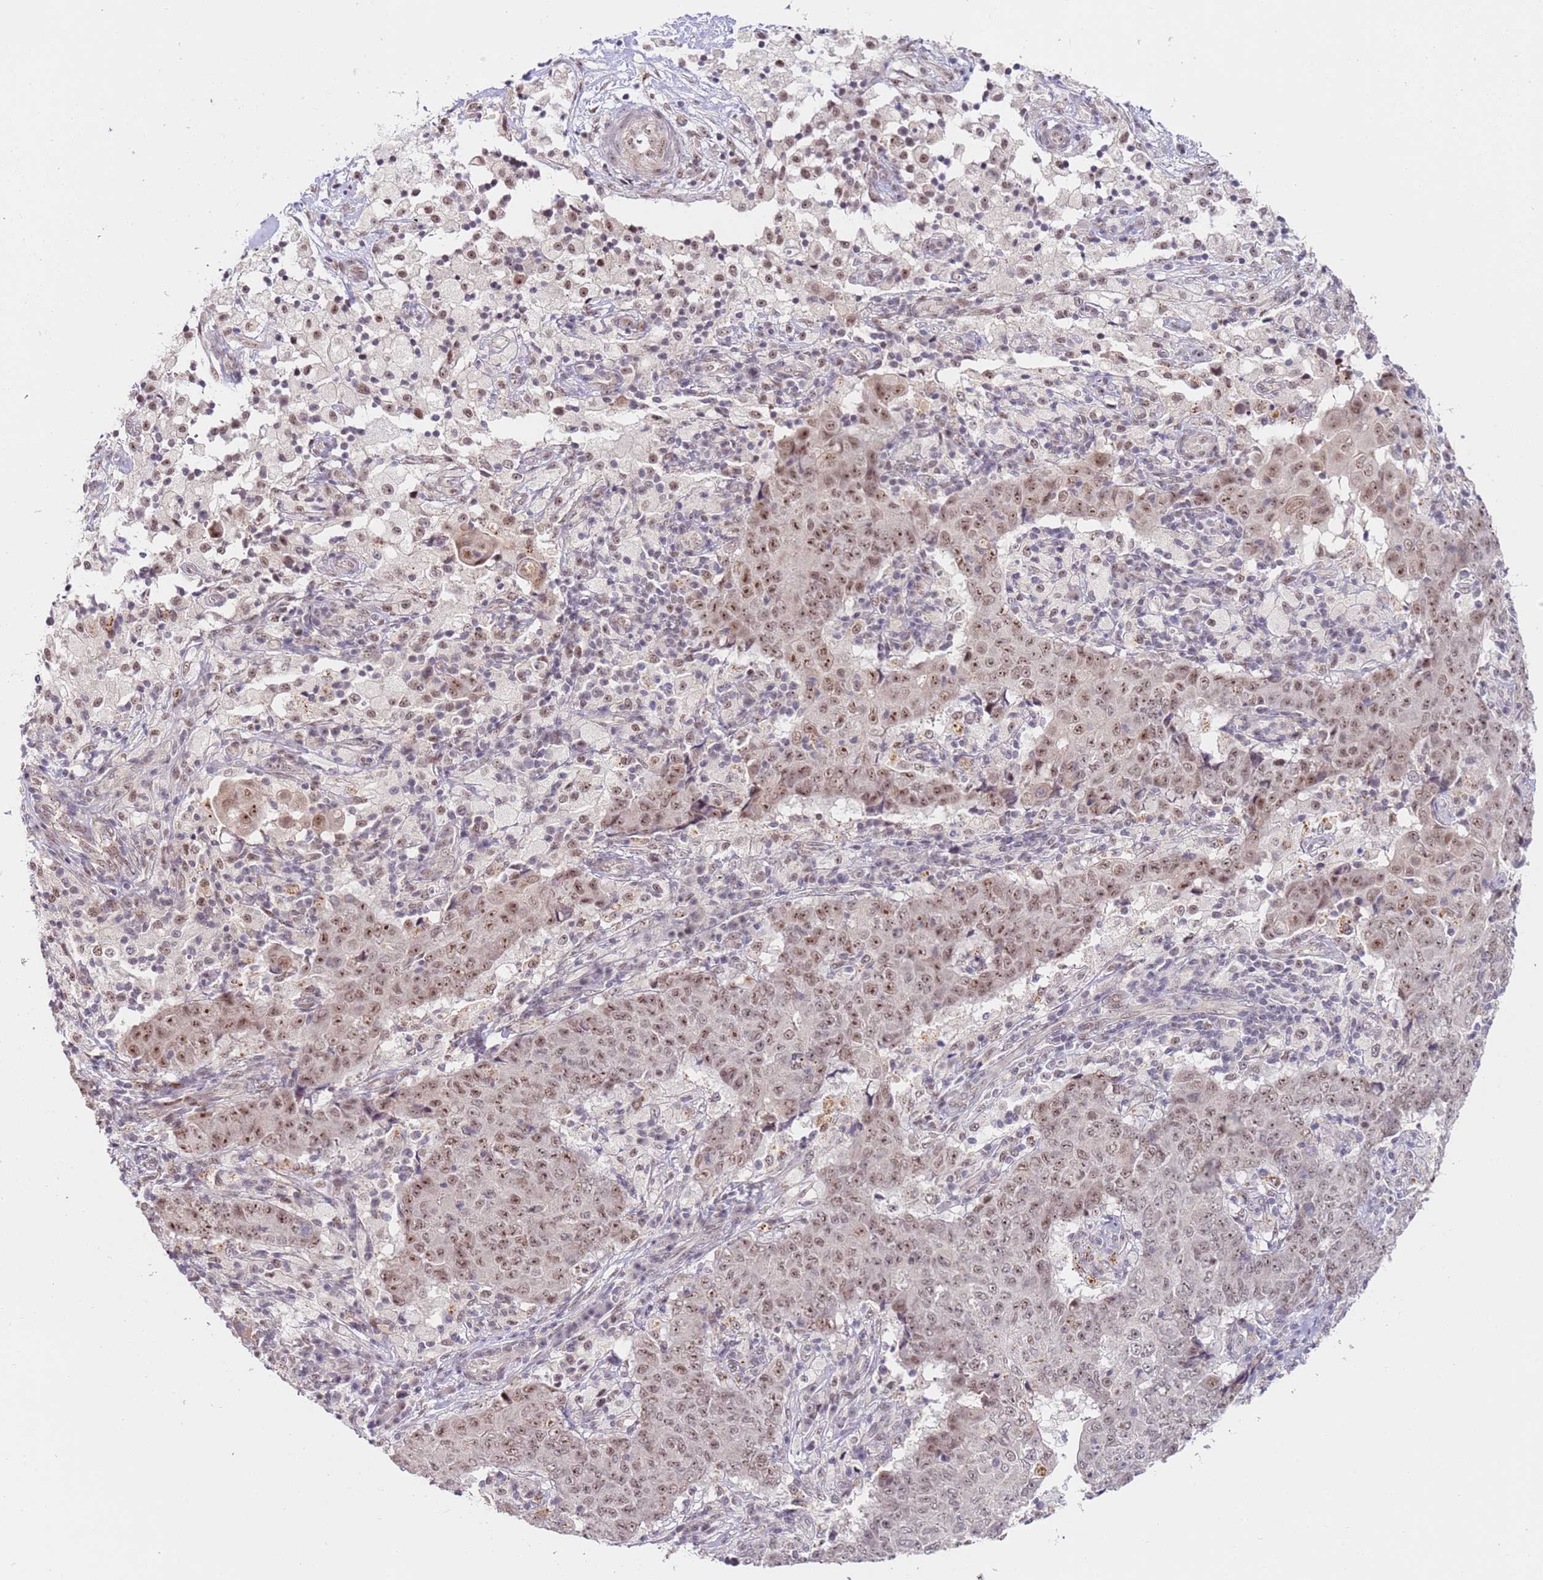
{"staining": {"intensity": "moderate", "quantity": ">75%", "location": "nuclear"}, "tissue": "ovarian cancer", "cell_type": "Tumor cells", "image_type": "cancer", "snomed": [{"axis": "morphology", "description": "Carcinoma, endometroid"}, {"axis": "topography", "description": "Ovary"}], "caption": "This is an image of IHC staining of ovarian cancer (endometroid carcinoma), which shows moderate positivity in the nuclear of tumor cells.", "gene": "LGALSL", "patient": {"sex": "female", "age": 42}}